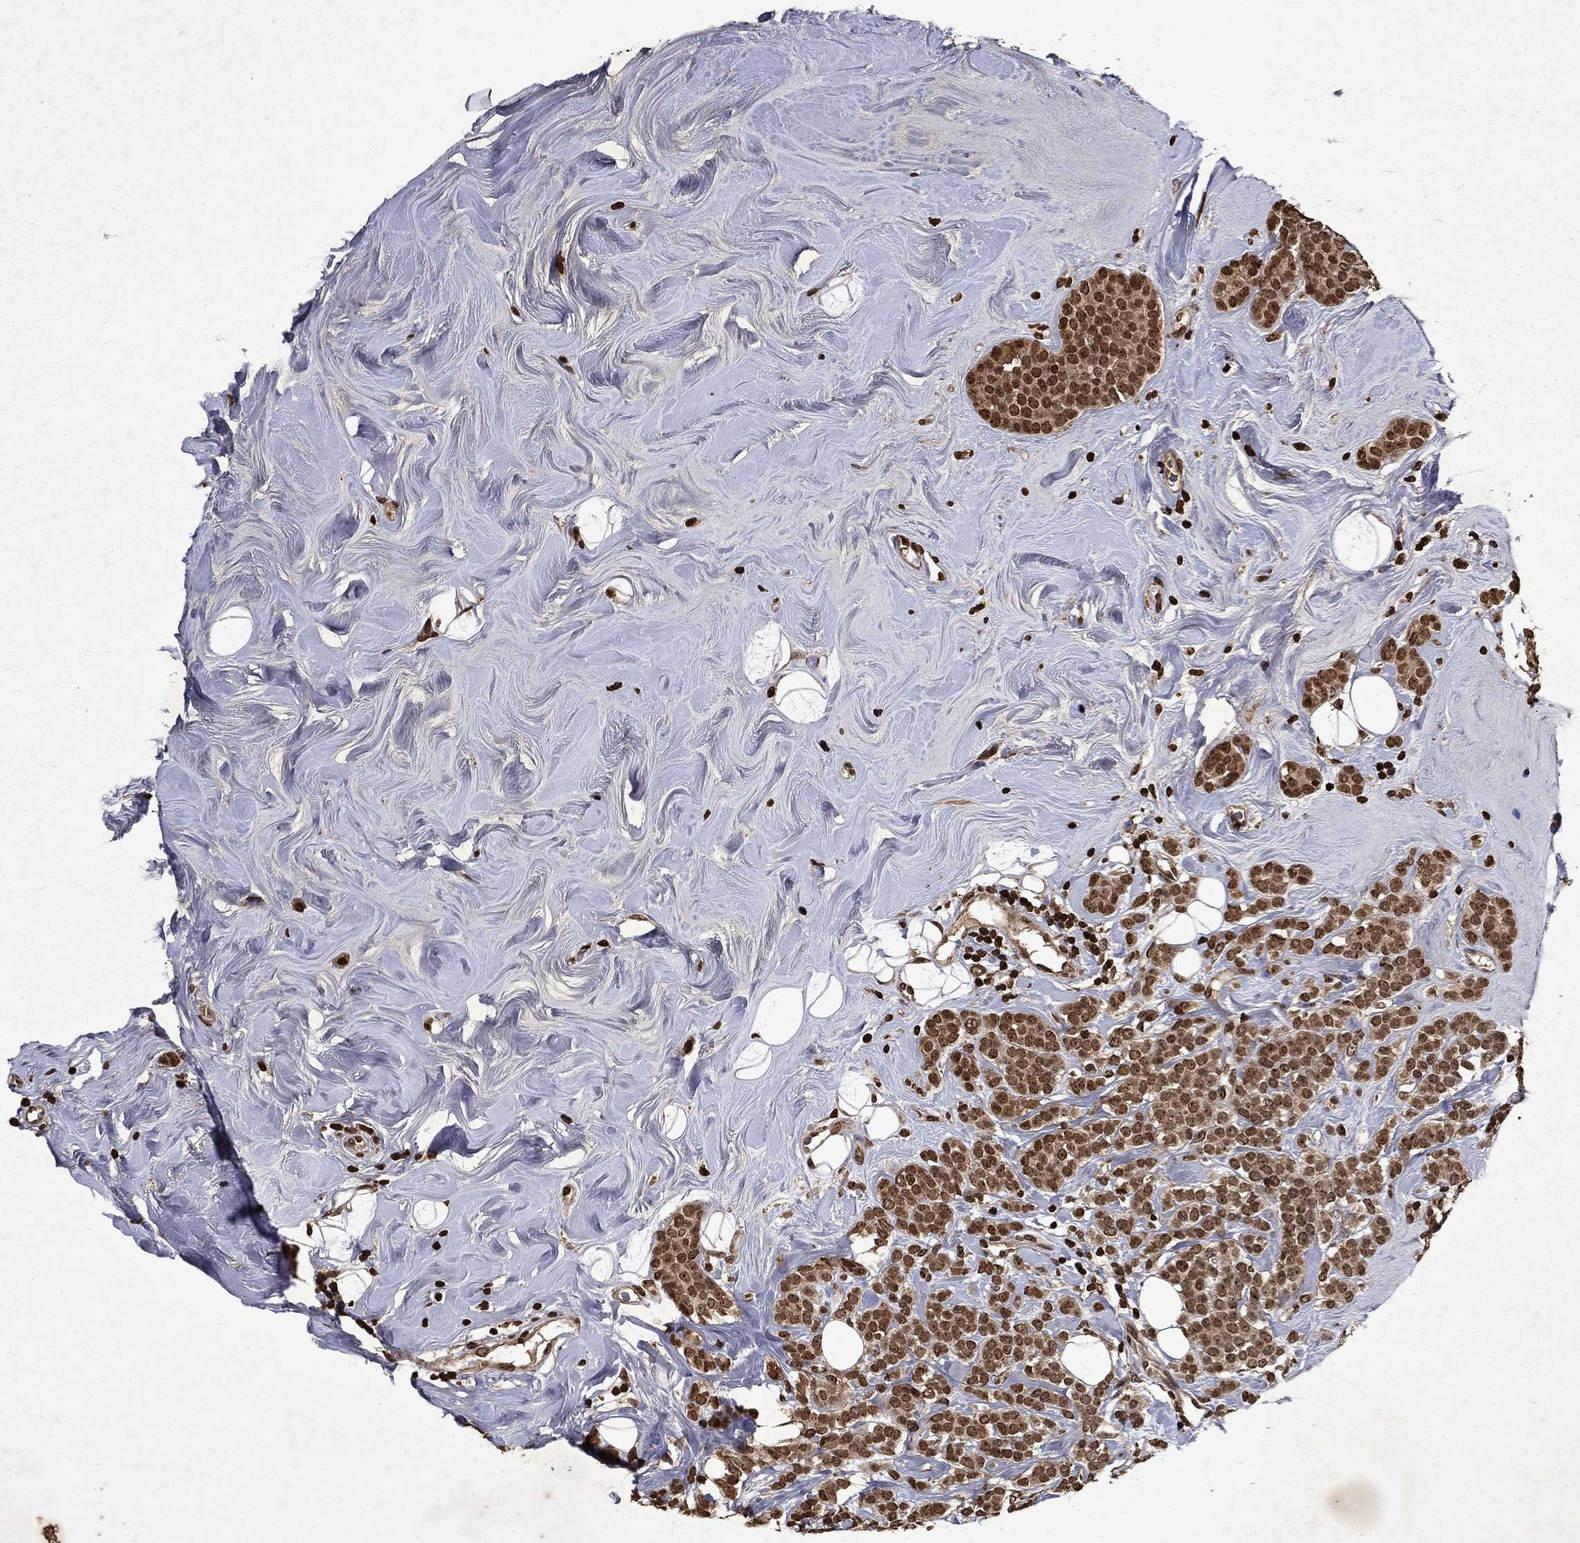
{"staining": {"intensity": "moderate", "quantity": ">75%", "location": "cytoplasmic/membranous,nuclear"}, "tissue": "breast cancer", "cell_type": "Tumor cells", "image_type": "cancer", "snomed": [{"axis": "morphology", "description": "Lobular carcinoma"}, {"axis": "topography", "description": "Breast"}], "caption": "Protein analysis of breast cancer tissue reveals moderate cytoplasmic/membranous and nuclear expression in approximately >75% of tumor cells.", "gene": "PIN4", "patient": {"sex": "female", "age": 49}}